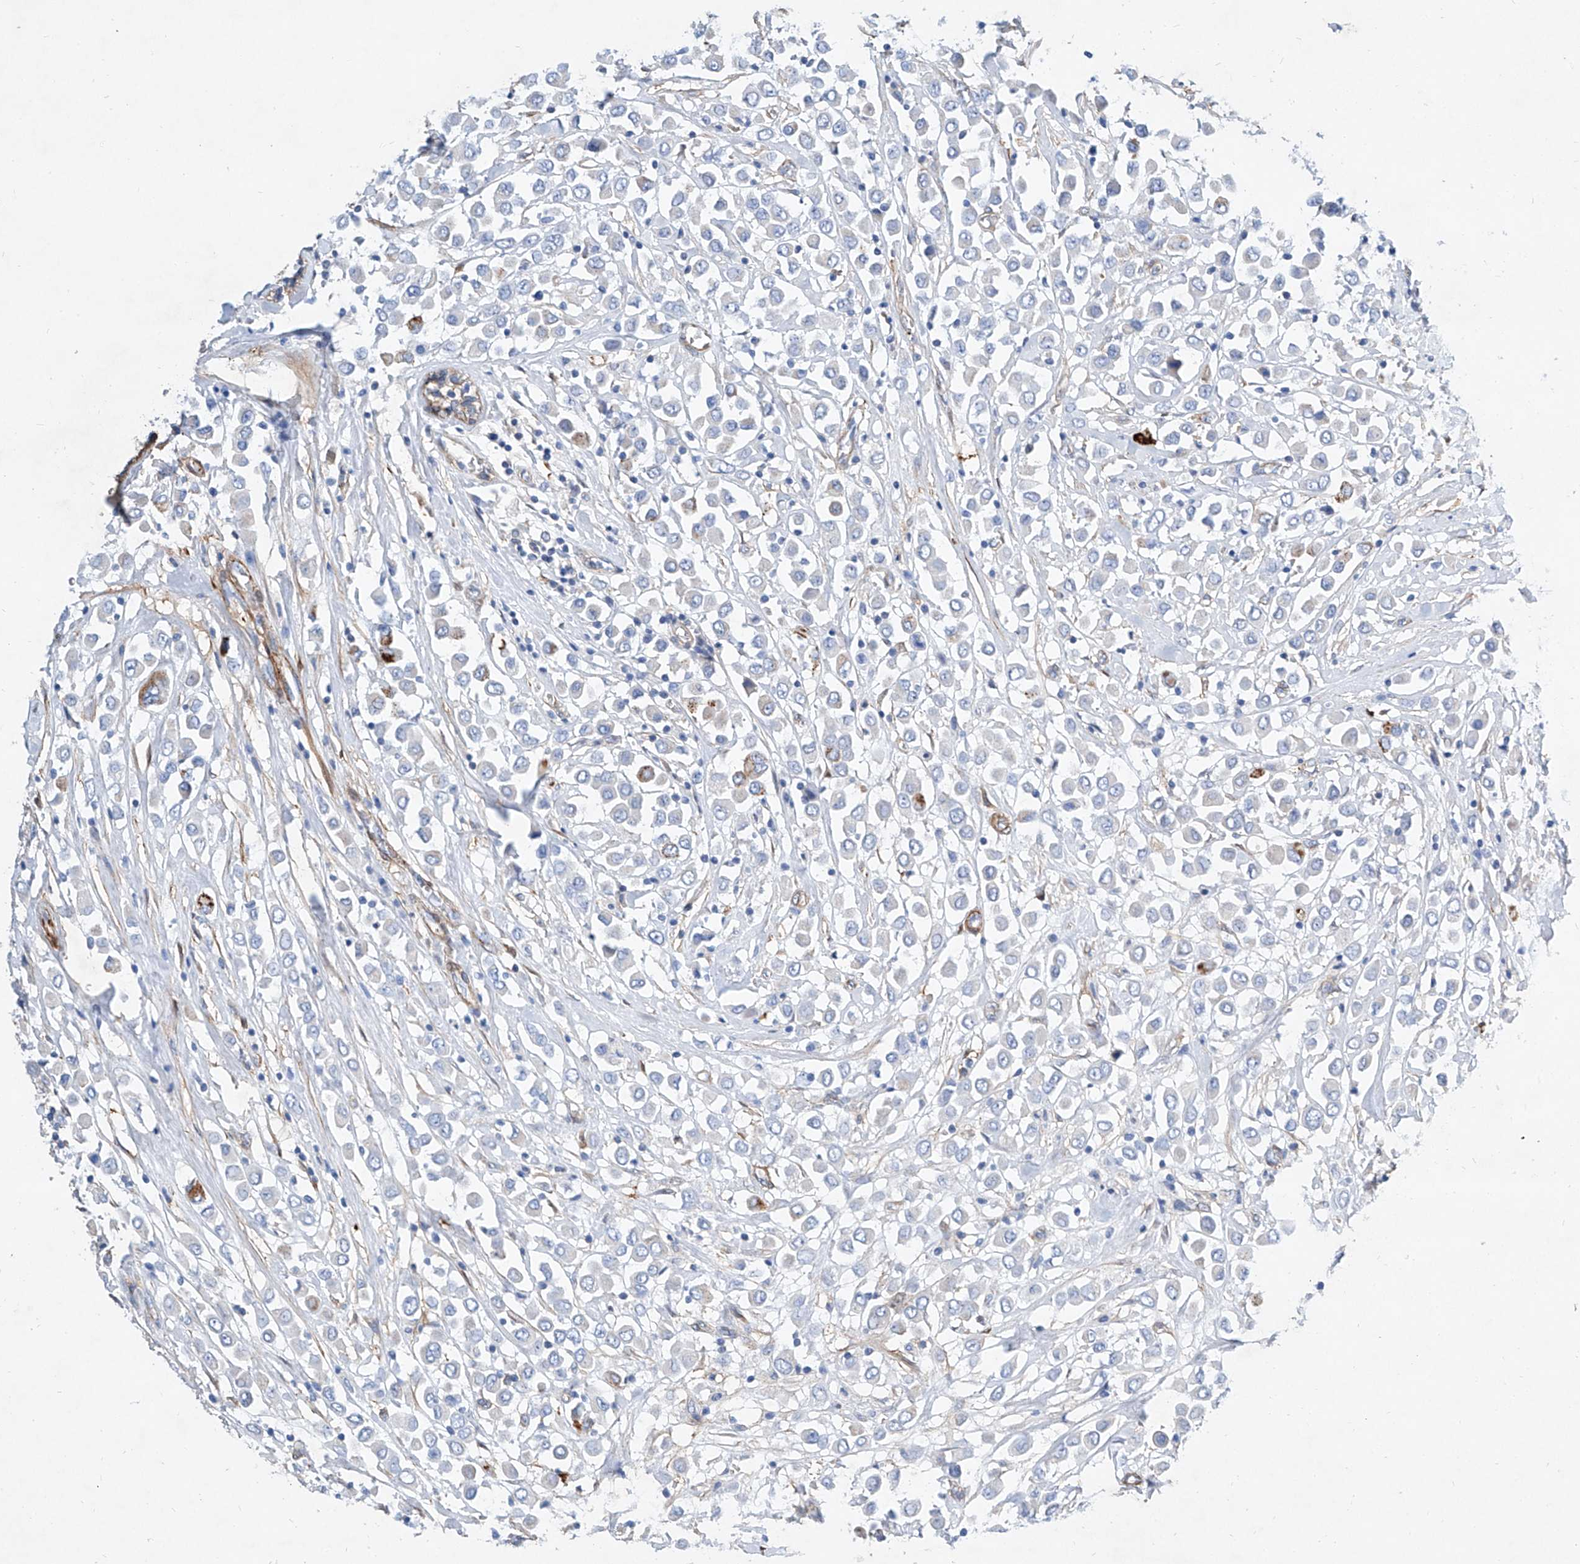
{"staining": {"intensity": "negative", "quantity": "none", "location": "none"}, "tissue": "breast cancer", "cell_type": "Tumor cells", "image_type": "cancer", "snomed": [{"axis": "morphology", "description": "Duct carcinoma"}, {"axis": "topography", "description": "Breast"}], "caption": "An image of intraductal carcinoma (breast) stained for a protein shows no brown staining in tumor cells.", "gene": "TAS2R60", "patient": {"sex": "female", "age": 61}}